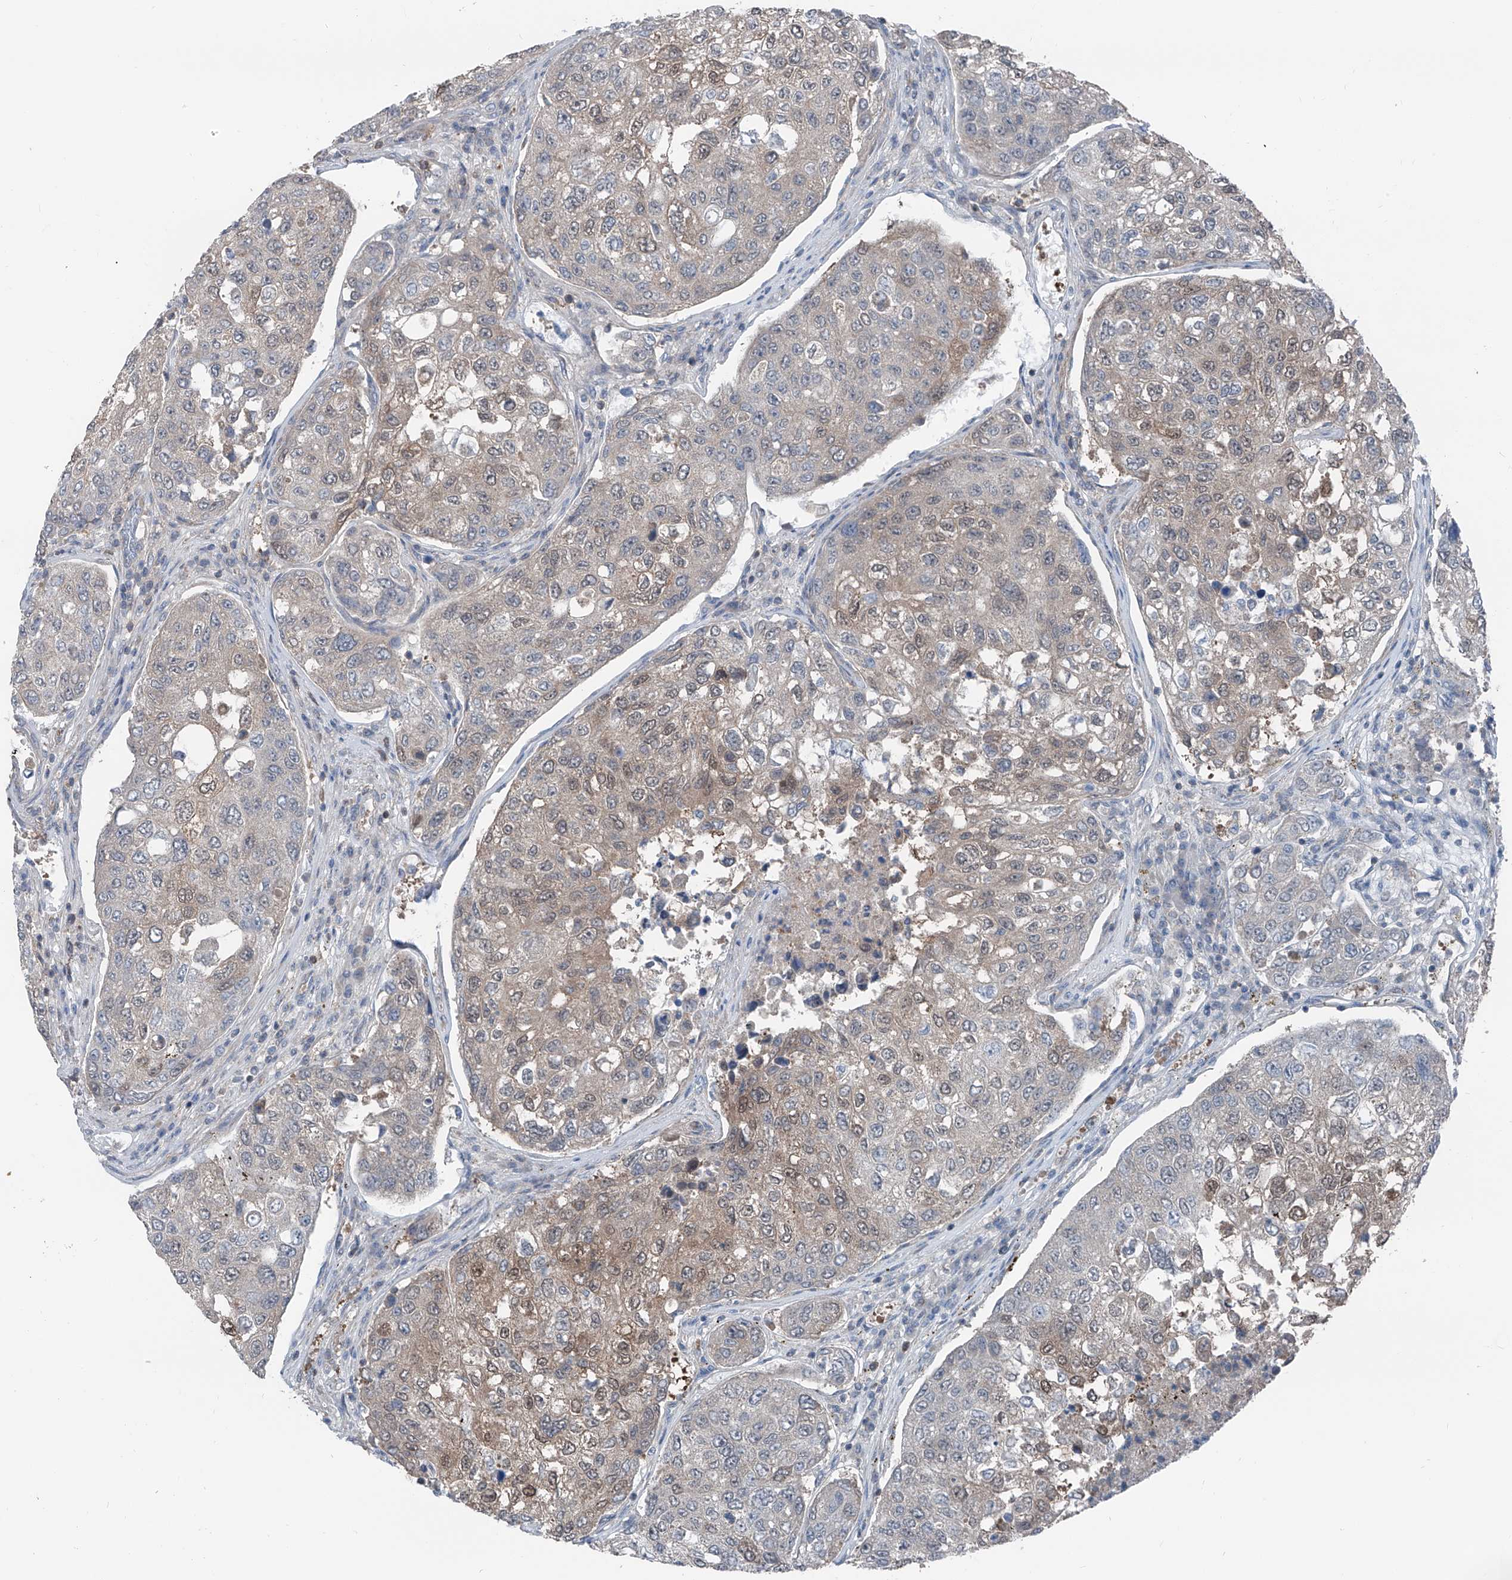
{"staining": {"intensity": "weak", "quantity": "25%-75%", "location": "cytoplasmic/membranous"}, "tissue": "urothelial cancer", "cell_type": "Tumor cells", "image_type": "cancer", "snomed": [{"axis": "morphology", "description": "Urothelial carcinoma, High grade"}, {"axis": "topography", "description": "Lymph node"}, {"axis": "topography", "description": "Urinary bladder"}], "caption": "Weak cytoplasmic/membranous protein staining is appreciated in about 25%-75% of tumor cells in high-grade urothelial carcinoma.", "gene": "HSPB11", "patient": {"sex": "male", "age": 51}}